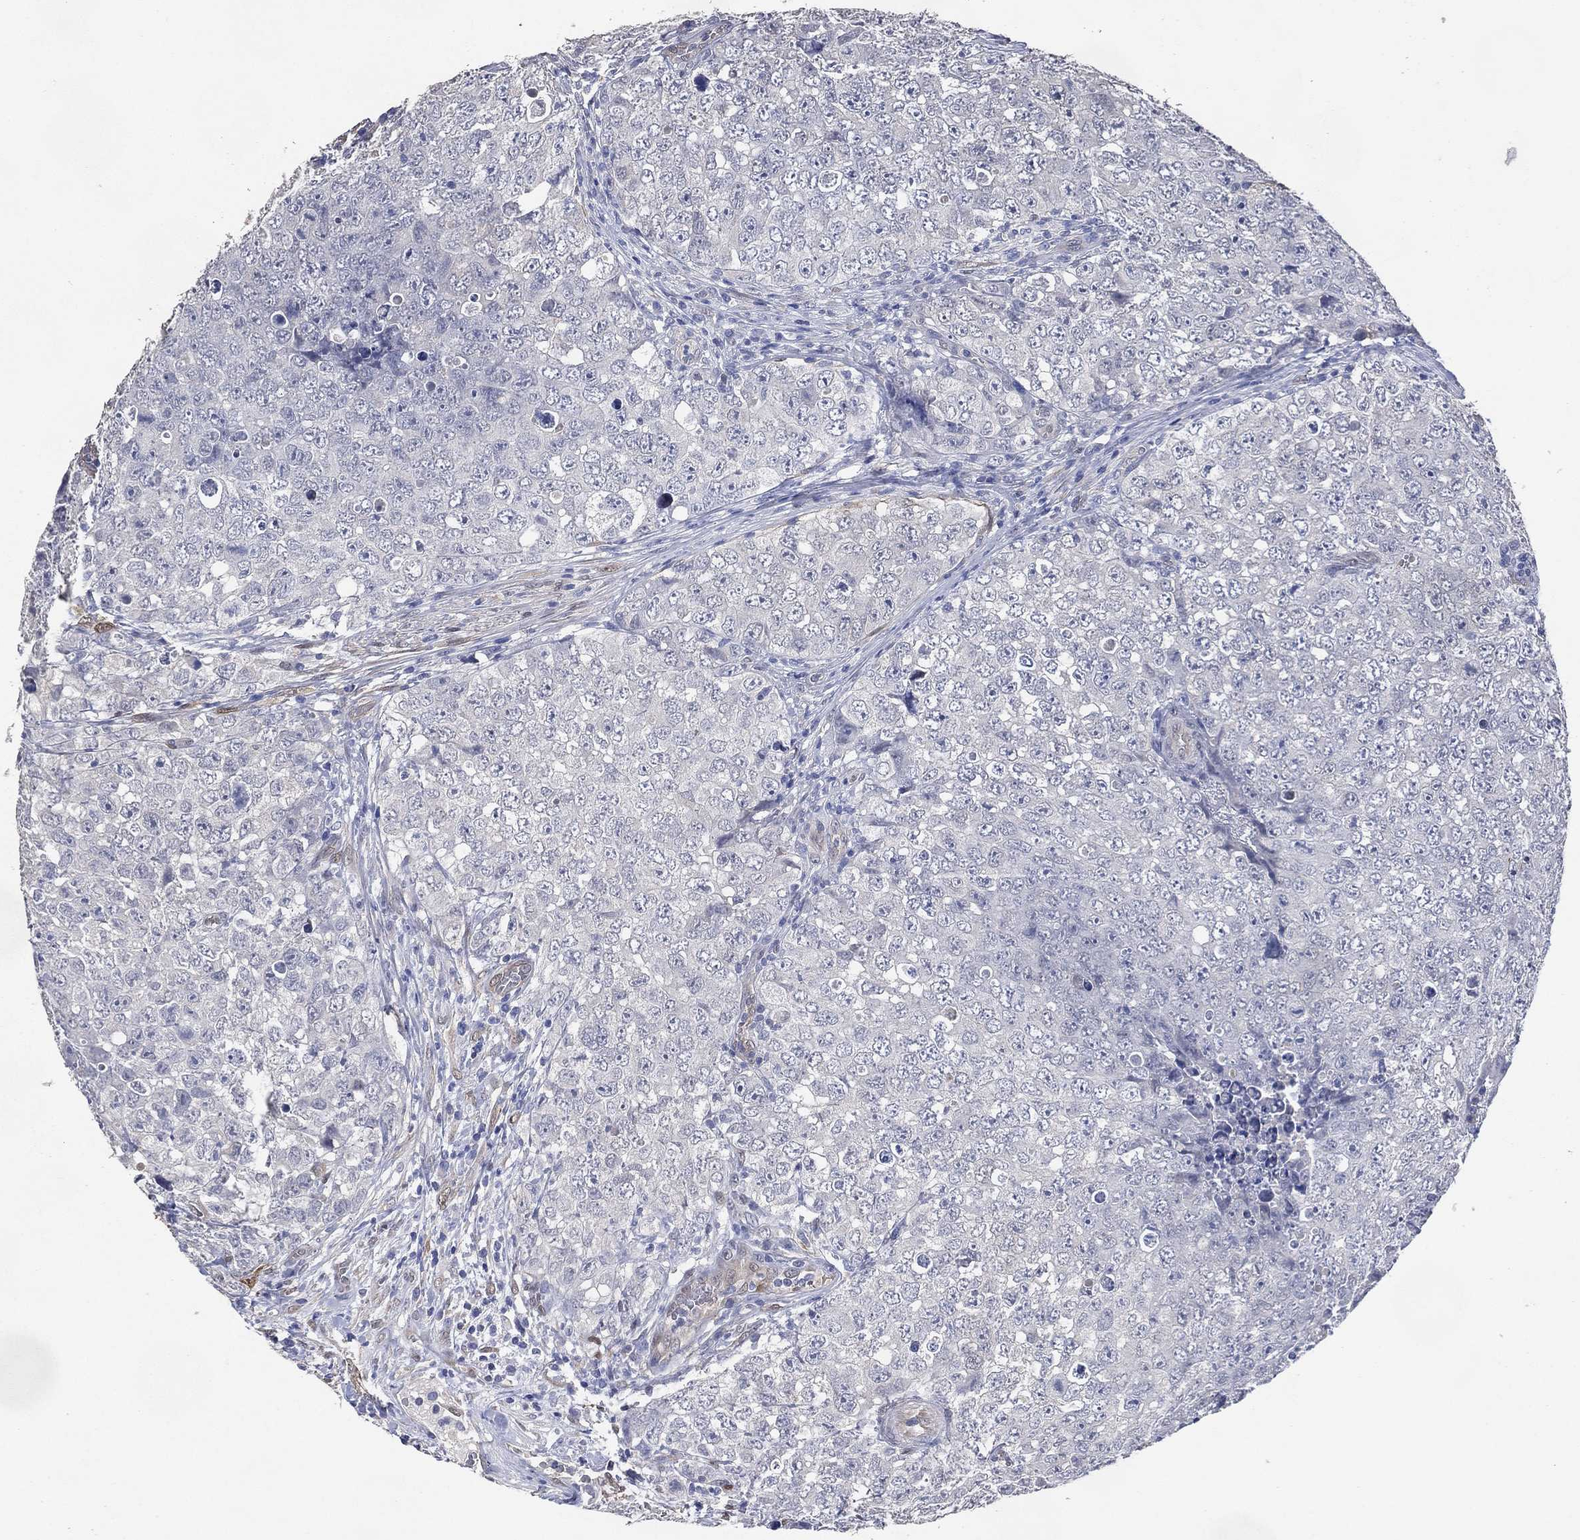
{"staining": {"intensity": "negative", "quantity": "none", "location": "none"}, "tissue": "testis cancer", "cell_type": "Tumor cells", "image_type": "cancer", "snomed": [{"axis": "morphology", "description": "Seminoma, NOS"}, {"axis": "topography", "description": "Testis"}], "caption": "A high-resolution photomicrograph shows immunohistochemistry staining of seminoma (testis), which shows no significant staining in tumor cells.", "gene": "AK1", "patient": {"sex": "male", "age": 34}}